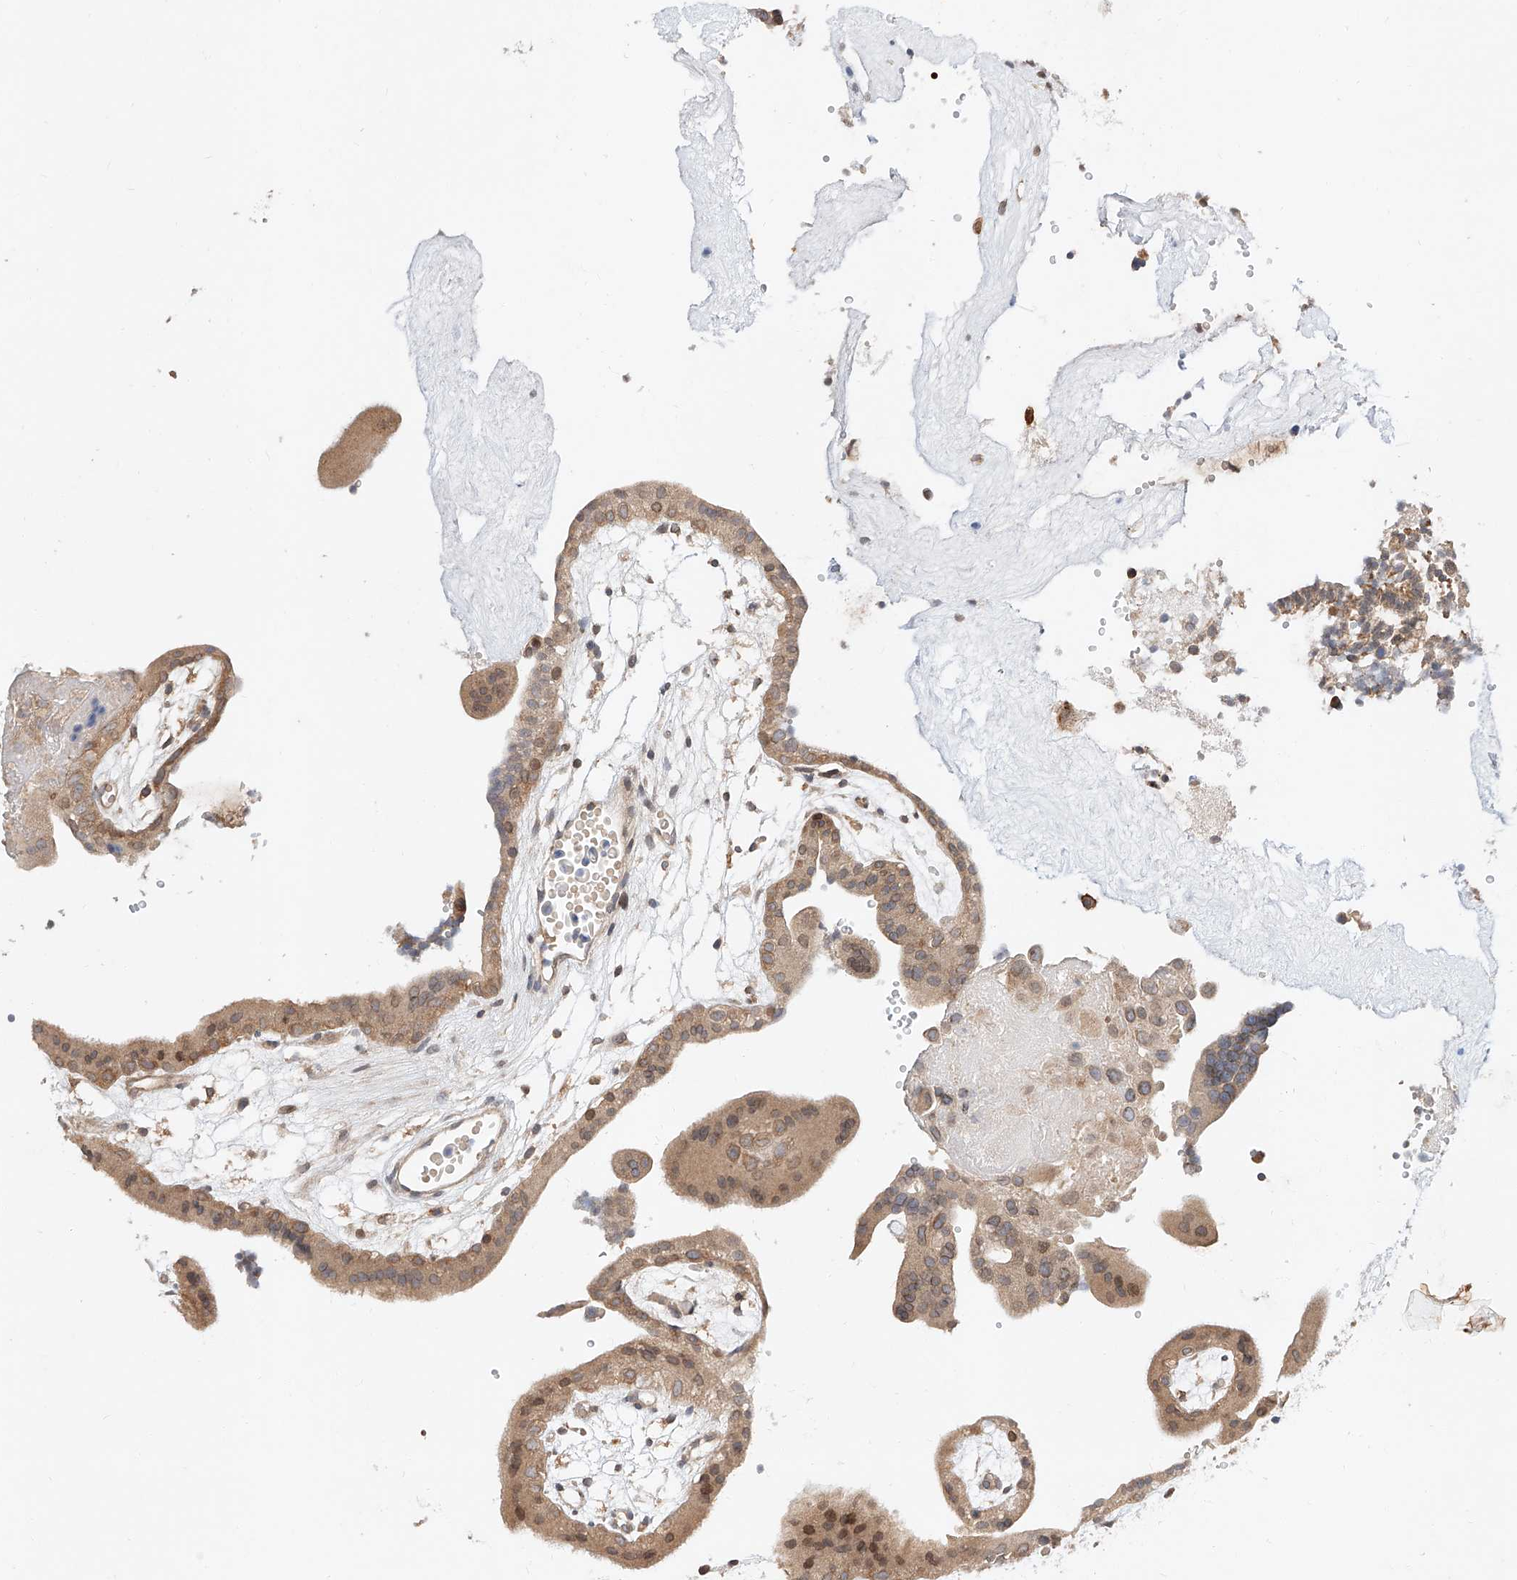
{"staining": {"intensity": "weak", "quantity": ">75%", "location": "cytoplasmic/membranous"}, "tissue": "placenta", "cell_type": "Decidual cells", "image_type": "normal", "snomed": [{"axis": "morphology", "description": "Normal tissue, NOS"}, {"axis": "topography", "description": "Placenta"}], "caption": "Protein staining of benign placenta demonstrates weak cytoplasmic/membranous expression in approximately >75% of decidual cells. (DAB IHC, brown staining for protein, blue staining for nuclei).", "gene": "DIRAS3", "patient": {"sex": "female", "age": 18}}